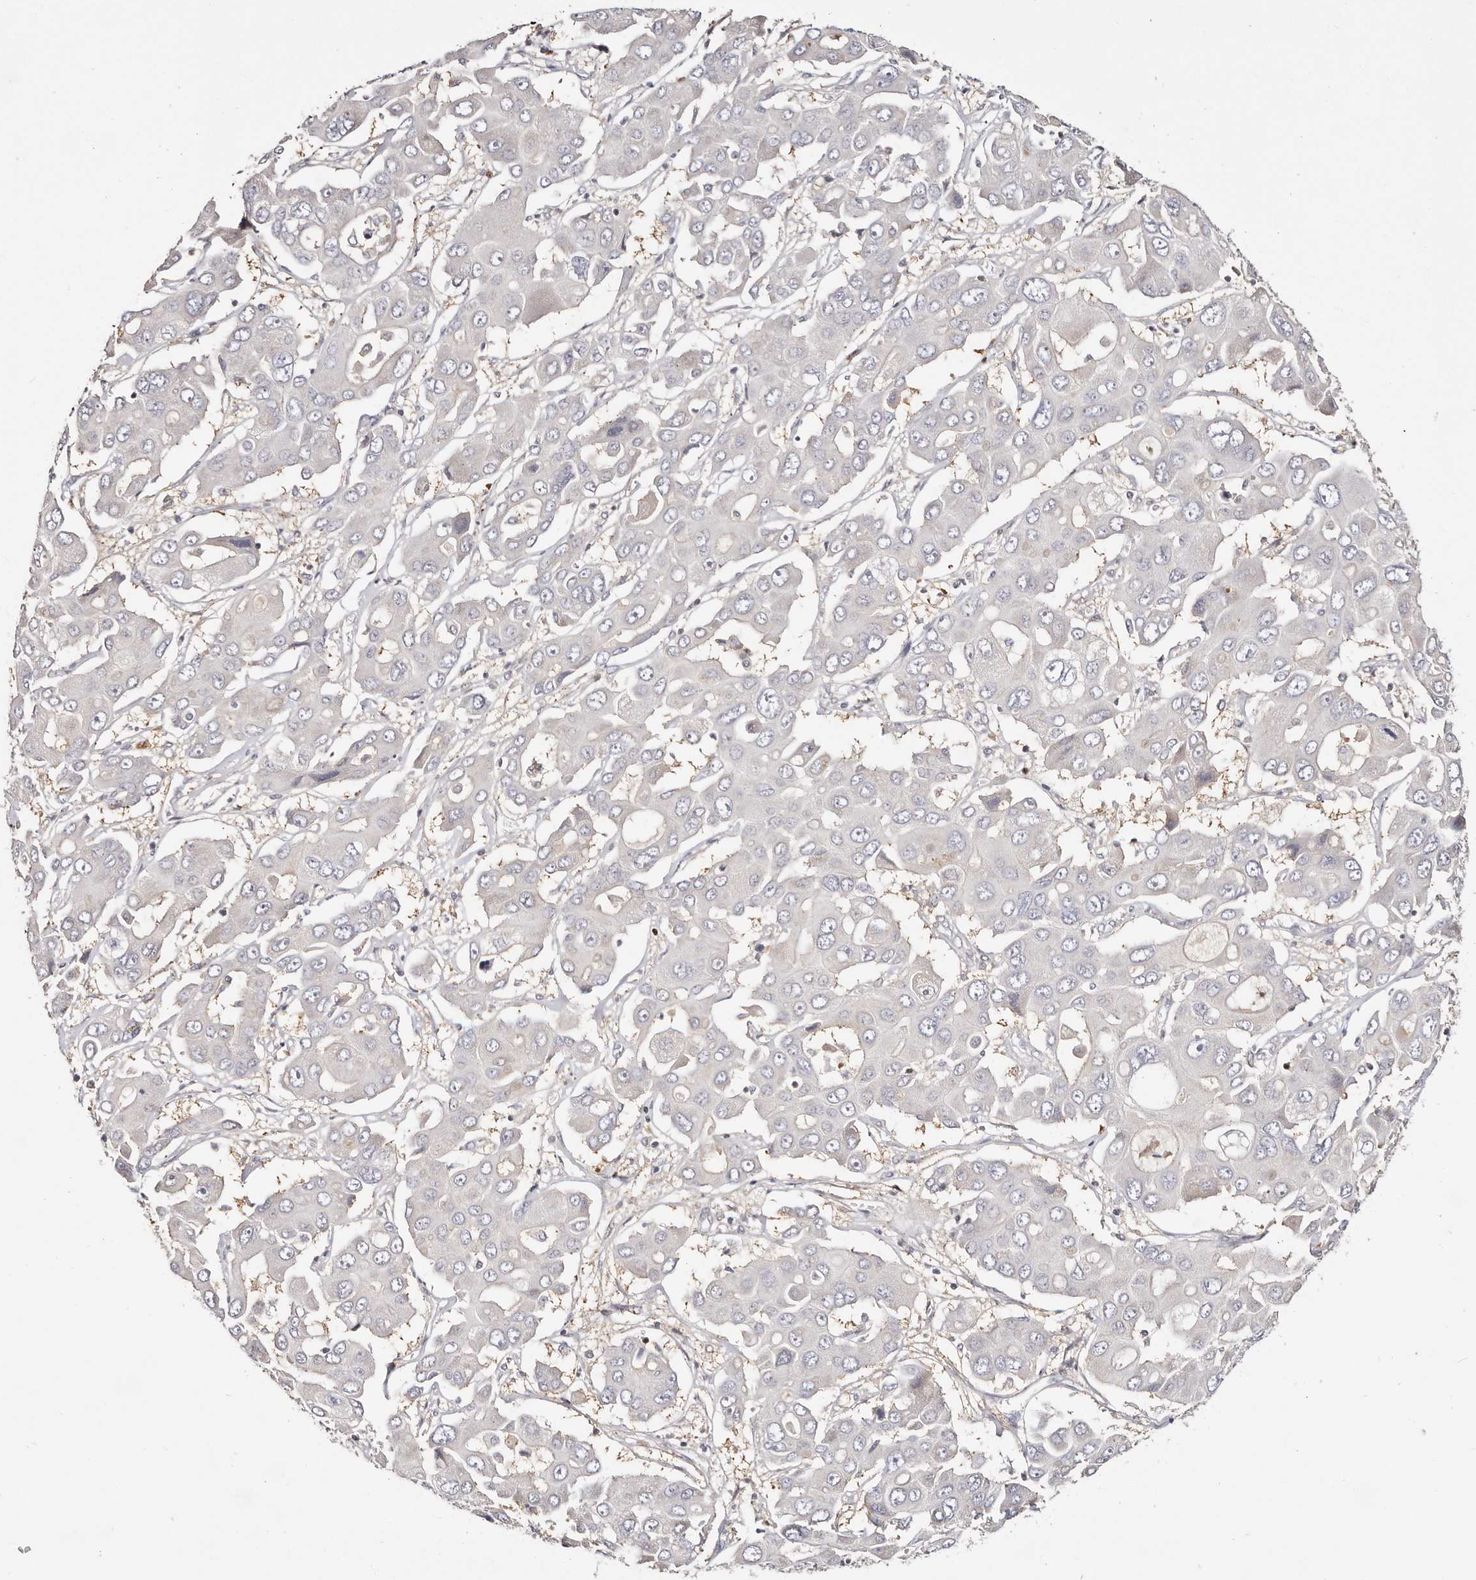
{"staining": {"intensity": "negative", "quantity": "none", "location": "none"}, "tissue": "liver cancer", "cell_type": "Tumor cells", "image_type": "cancer", "snomed": [{"axis": "morphology", "description": "Cholangiocarcinoma"}, {"axis": "topography", "description": "Liver"}], "caption": "Tumor cells are negative for brown protein staining in liver cancer.", "gene": "IQGAP3", "patient": {"sex": "male", "age": 67}}